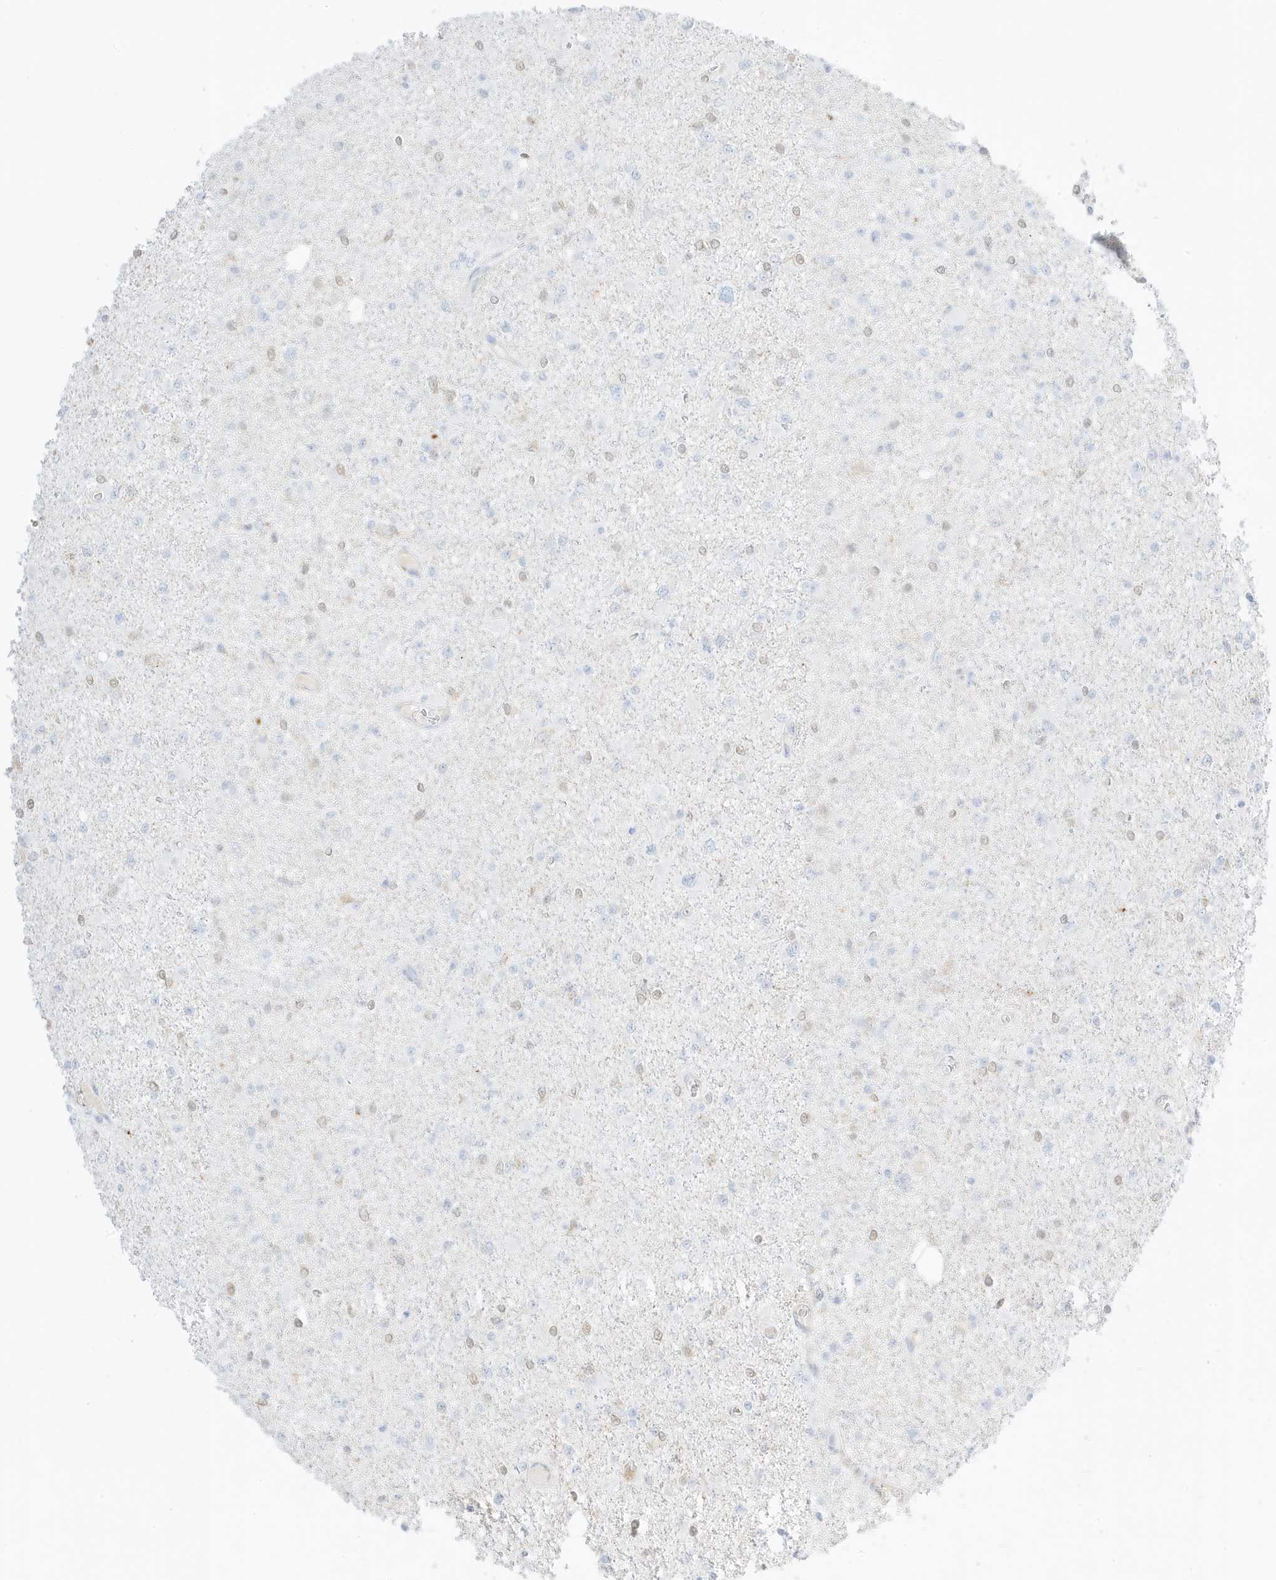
{"staining": {"intensity": "negative", "quantity": "none", "location": "none"}, "tissue": "glioma", "cell_type": "Tumor cells", "image_type": "cancer", "snomed": [{"axis": "morphology", "description": "Glioma, malignant, Low grade"}, {"axis": "topography", "description": "Brain"}], "caption": "This photomicrograph is of glioma stained with IHC to label a protein in brown with the nuclei are counter-stained blue. There is no expression in tumor cells.", "gene": "GCA", "patient": {"sex": "female", "age": 22}}